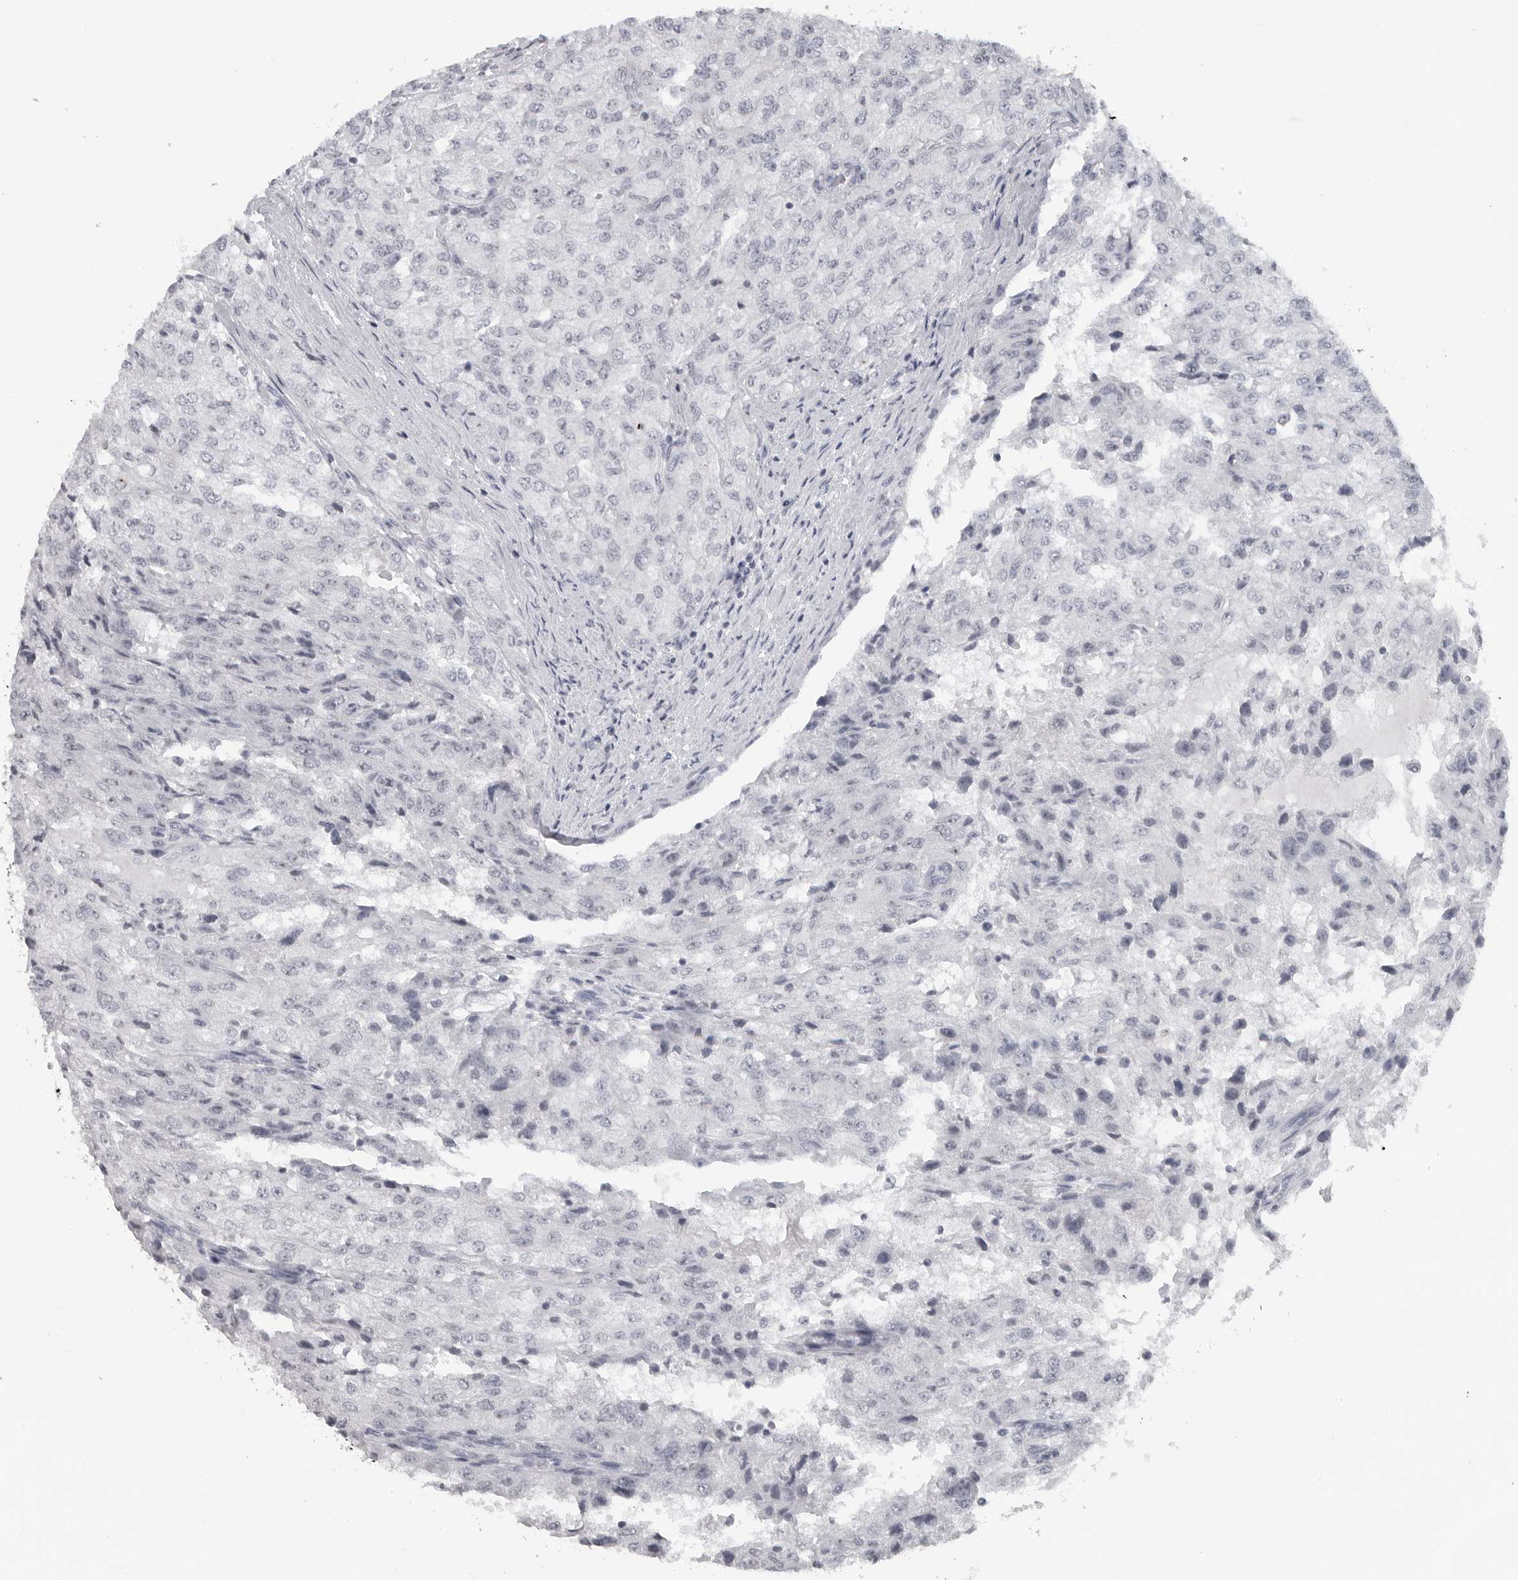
{"staining": {"intensity": "negative", "quantity": "none", "location": "none"}, "tissue": "renal cancer", "cell_type": "Tumor cells", "image_type": "cancer", "snomed": [{"axis": "morphology", "description": "Adenocarcinoma, NOS"}, {"axis": "topography", "description": "Kidney"}], "caption": "Immunohistochemical staining of renal cancer (adenocarcinoma) exhibits no significant positivity in tumor cells.", "gene": "DDX54", "patient": {"sex": "female", "age": 54}}